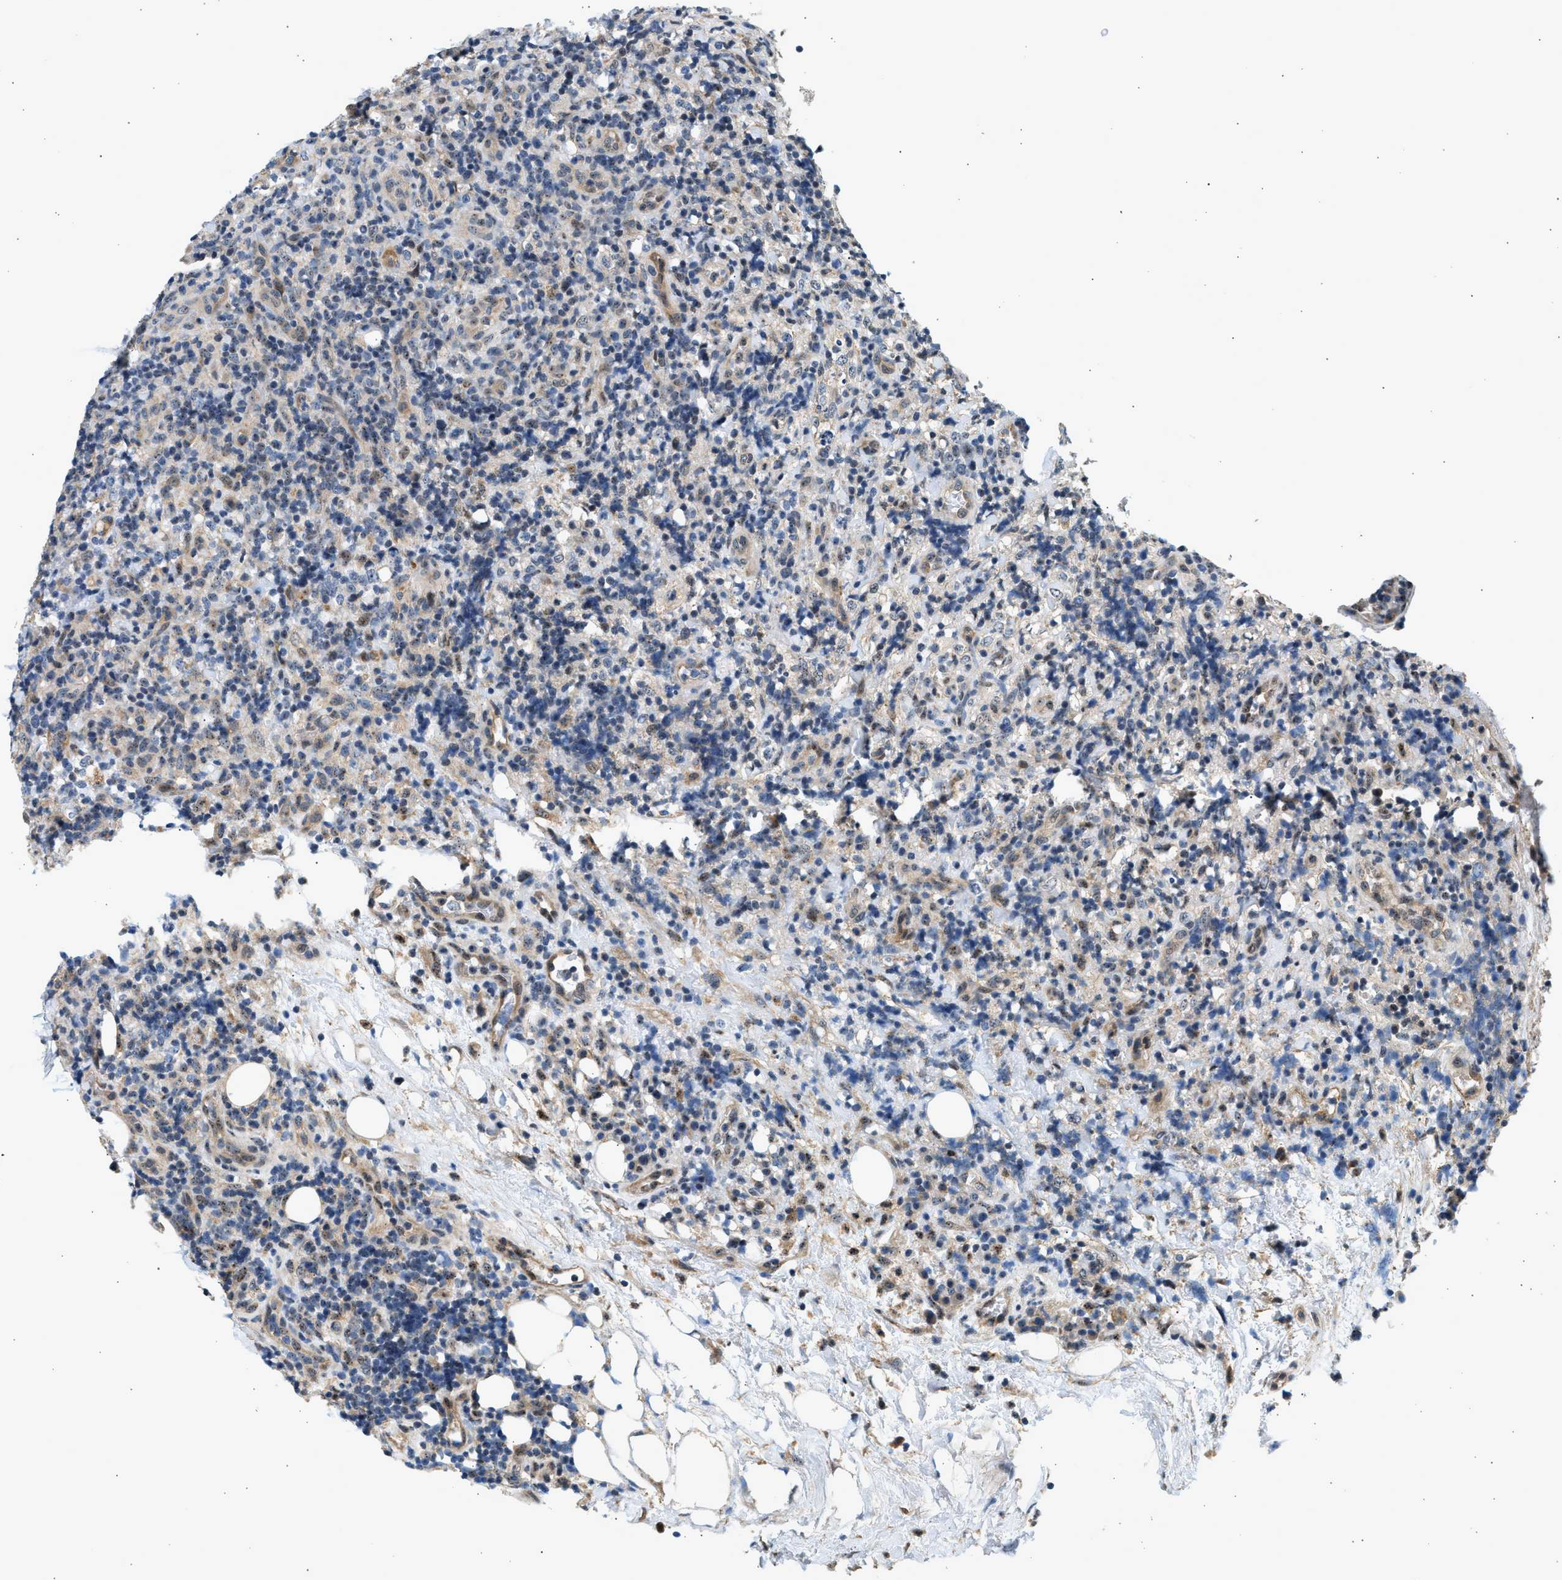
{"staining": {"intensity": "negative", "quantity": "none", "location": "none"}, "tissue": "lymphoma", "cell_type": "Tumor cells", "image_type": "cancer", "snomed": [{"axis": "morphology", "description": "Malignant lymphoma, non-Hodgkin's type, High grade"}, {"axis": "topography", "description": "Lymph node"}], "caption": "Histopathology image shows no significant protein positivity in tumor cells of lymphoma. (IHC, brightfield microscopy, high magnification).", "gene": "WDR31", "patient": {"sex": "female", "age": 76}}